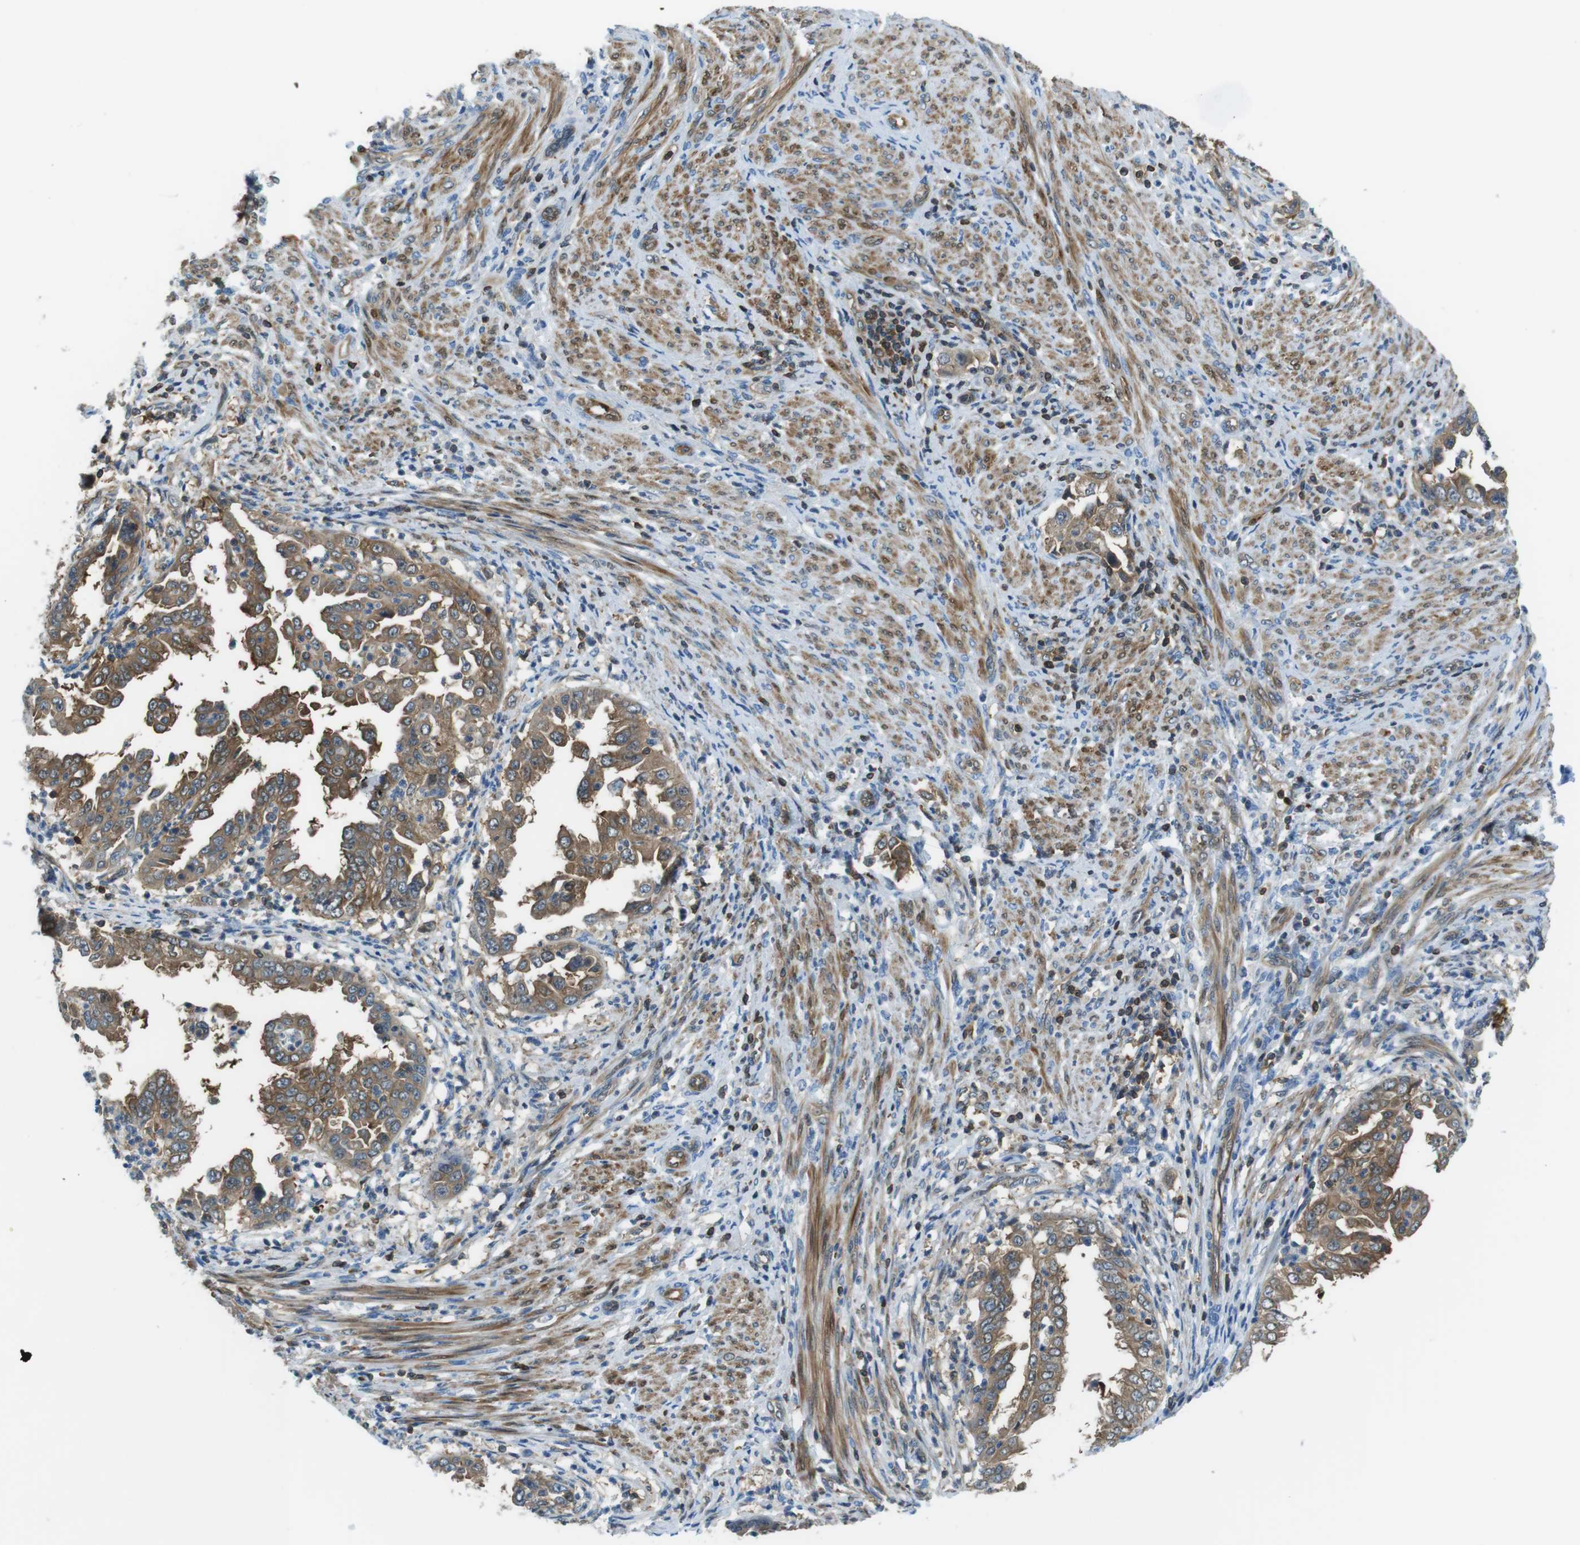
{"staining": {"intensity": "strong", "quantity": ">75%", "location": "cytoplasmic/membranous"}, "tissue": "endometrial cancer", "cell_type": "Tumor cells", "image_type": "cancer", "snomed": [{"axis": "morphology", "description": "Adenocarcinoma, NOS"}, {"axis": "topography", "description": "Endometrium"}], "caption": "High-power microscopy captured an IHC image of endometrial adenocarcinoma, revealing strong cytoplasmic/membranous expression in approximately >75% of tumor cells.", "gene": "TES", "patient": {"sex": "female", "age": 85}}